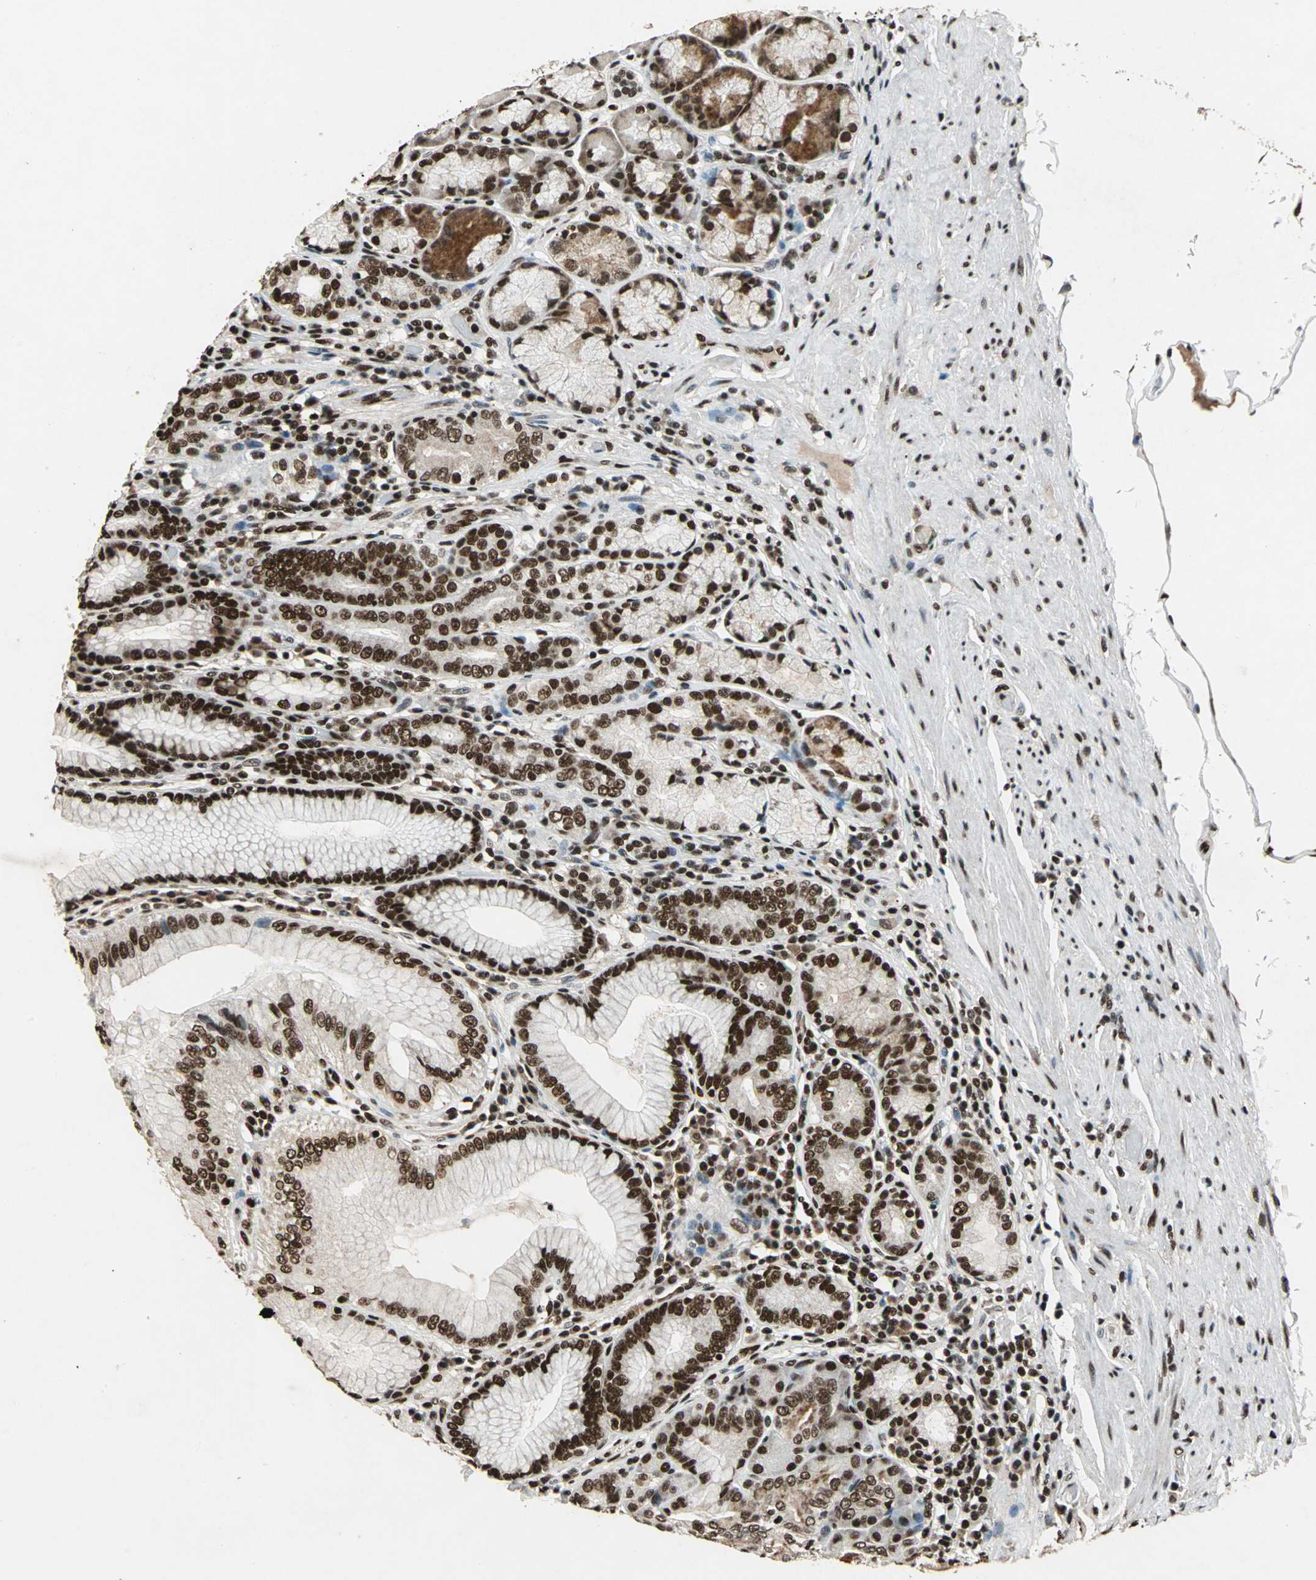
{"staining": {"intensity": "strong", "quantity": ">75%", "location": "cytoplasmic/membranous,nuclear"}, "tissue": "stomach", "cell_type": "Glandular cells", "image_type": "normal", "snomed": [{"axis": "morphology", "description": "Normal tissue, NOS"}, {"axis": "topography", "description": "Stomach, lower"}], "caption": "Glandular cells show high levels of strong cytoplasmic/membranous,nuclear expression in about >75% of cells in benign stomach.", "gene": "MTA2", "patient": {"sex": "female", "age": 76}}